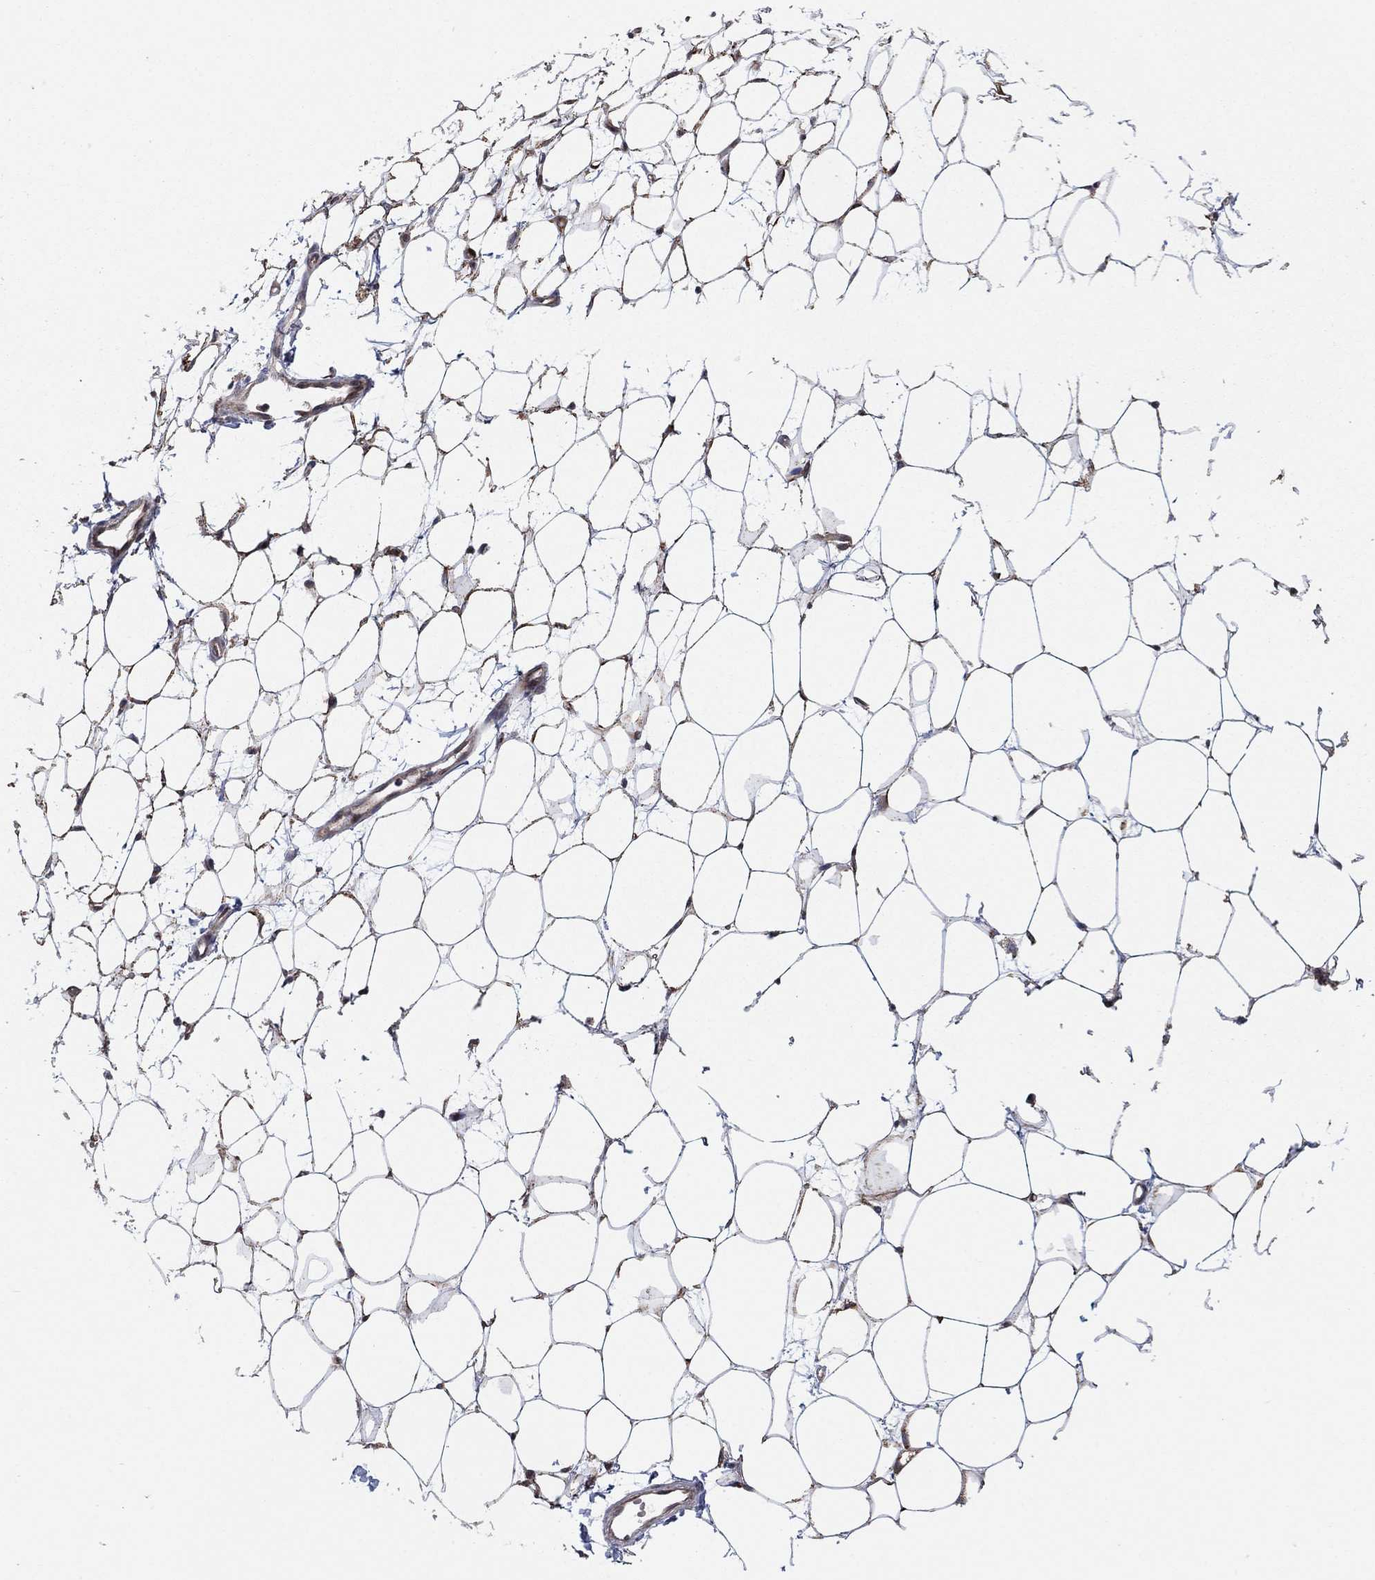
{"staining": {"intensity": "negative", "quantity": "none", "location": "none"}, "tissue": "breast", "cell_type": "Adipocytes", "image_type": "normal", "snomed": [{"axis": "morphology", "description": "Normal tissue, NOS"}, {"axis": "topography", "description": "Breast"}], "caption": "This is an immunohistochemistry micrograph of unremarkable breast. There is no positivity in adipocytes.", "gene": "ZNF395", "patient": {"sex": "female", "age": 37}}